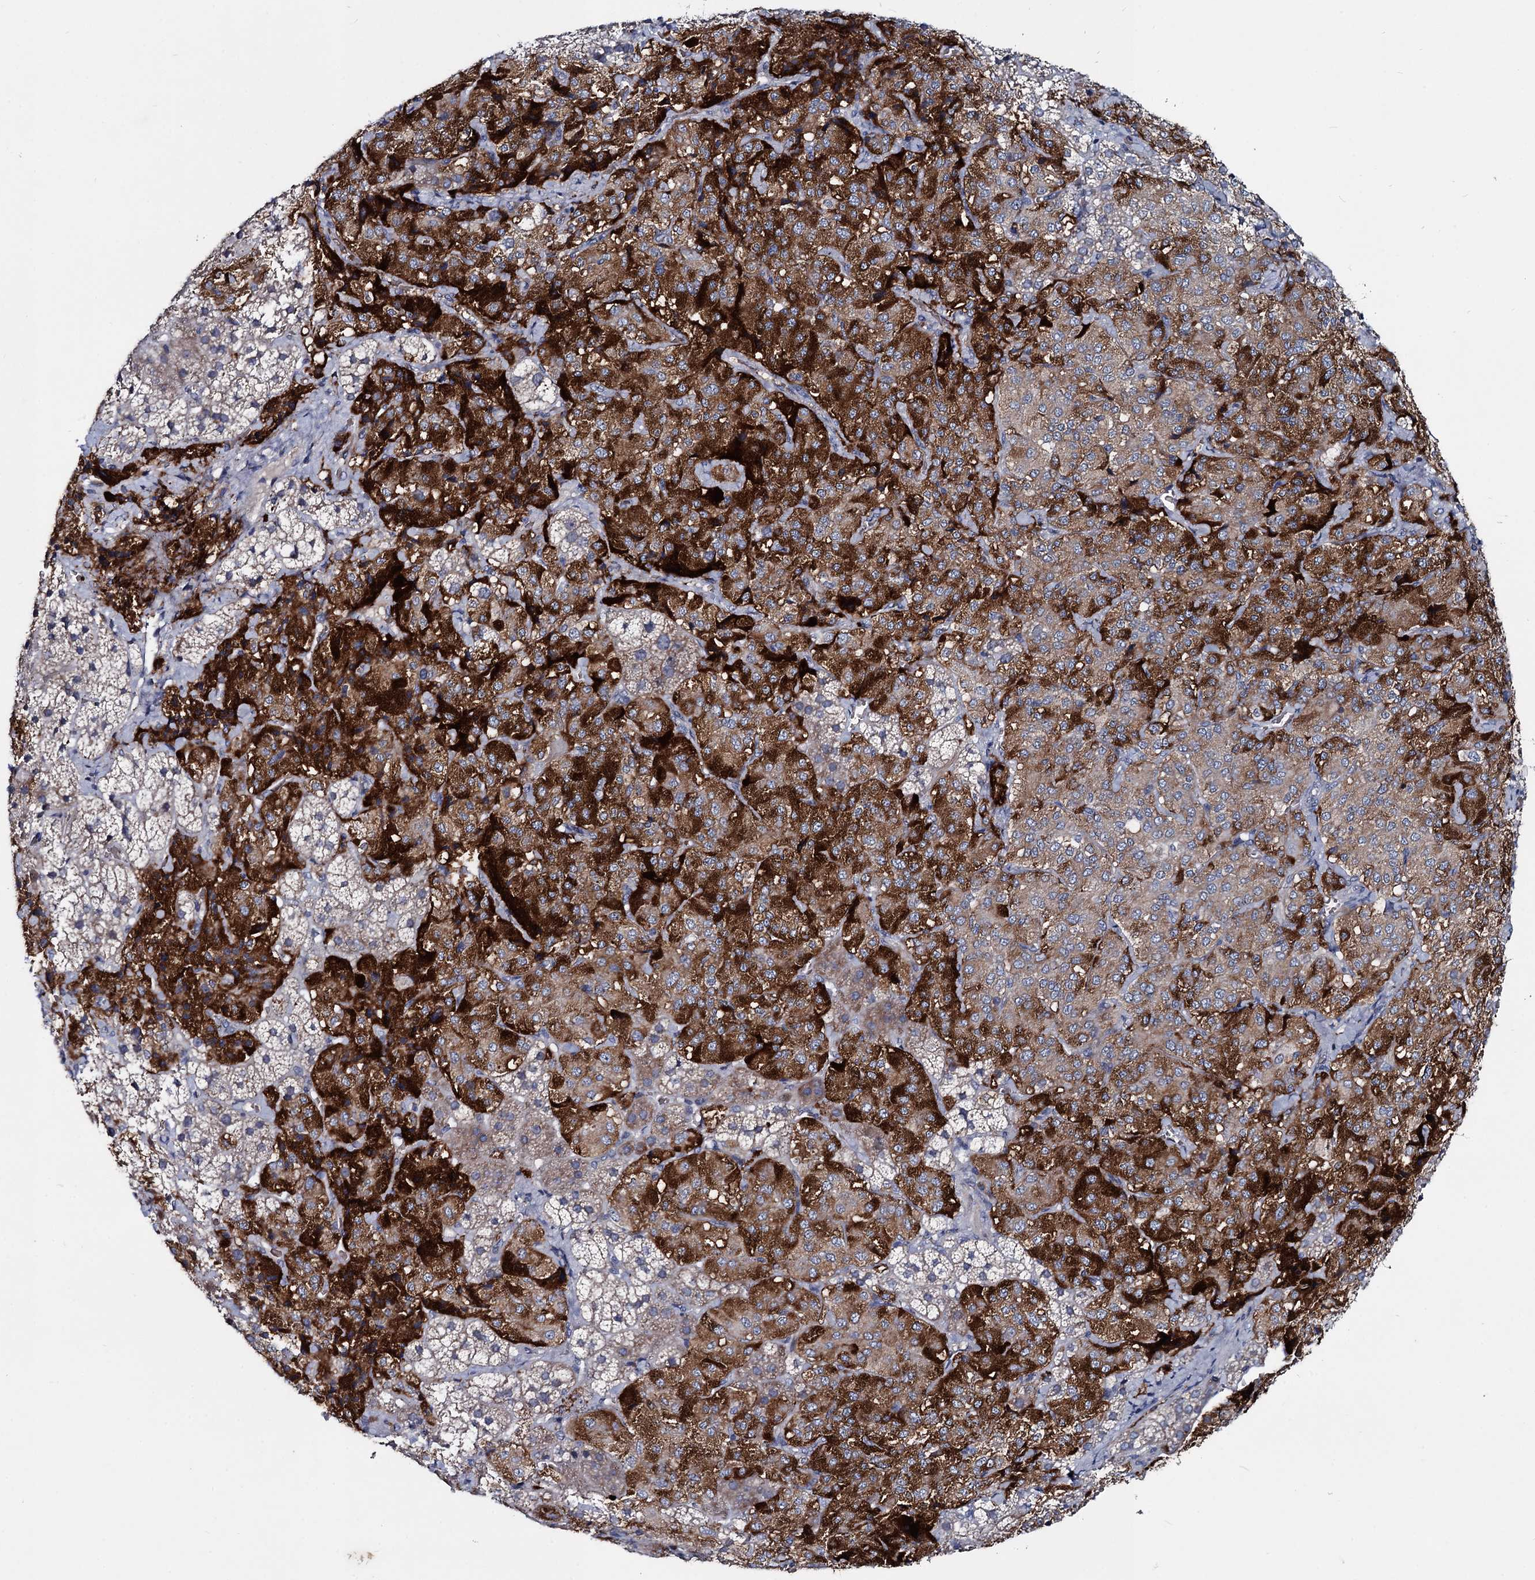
{"staining": {"intensity": "strong", "quantity": "25%-75%", "location": "cytoplasmic/membranous"}, "tissue": "adrenal gland", "cell_type": "Glandular cells", "image_type": "normal", "snomed": [{"axis": "morphology", "description": "Normal tissue, NOS"}, {"axis": "topography", "description": "Adrenal gland"}], "caption": "Immunohistochemistry (DAB (3,3'-diaminobenzidine)) staining of benign adrenal gland reveals strong cytoplasmic/membranous protein positivity in about 25%-75% of glandular cells.", "gene": "RNF6", "patient": {"sex": "female", "age": 44}}